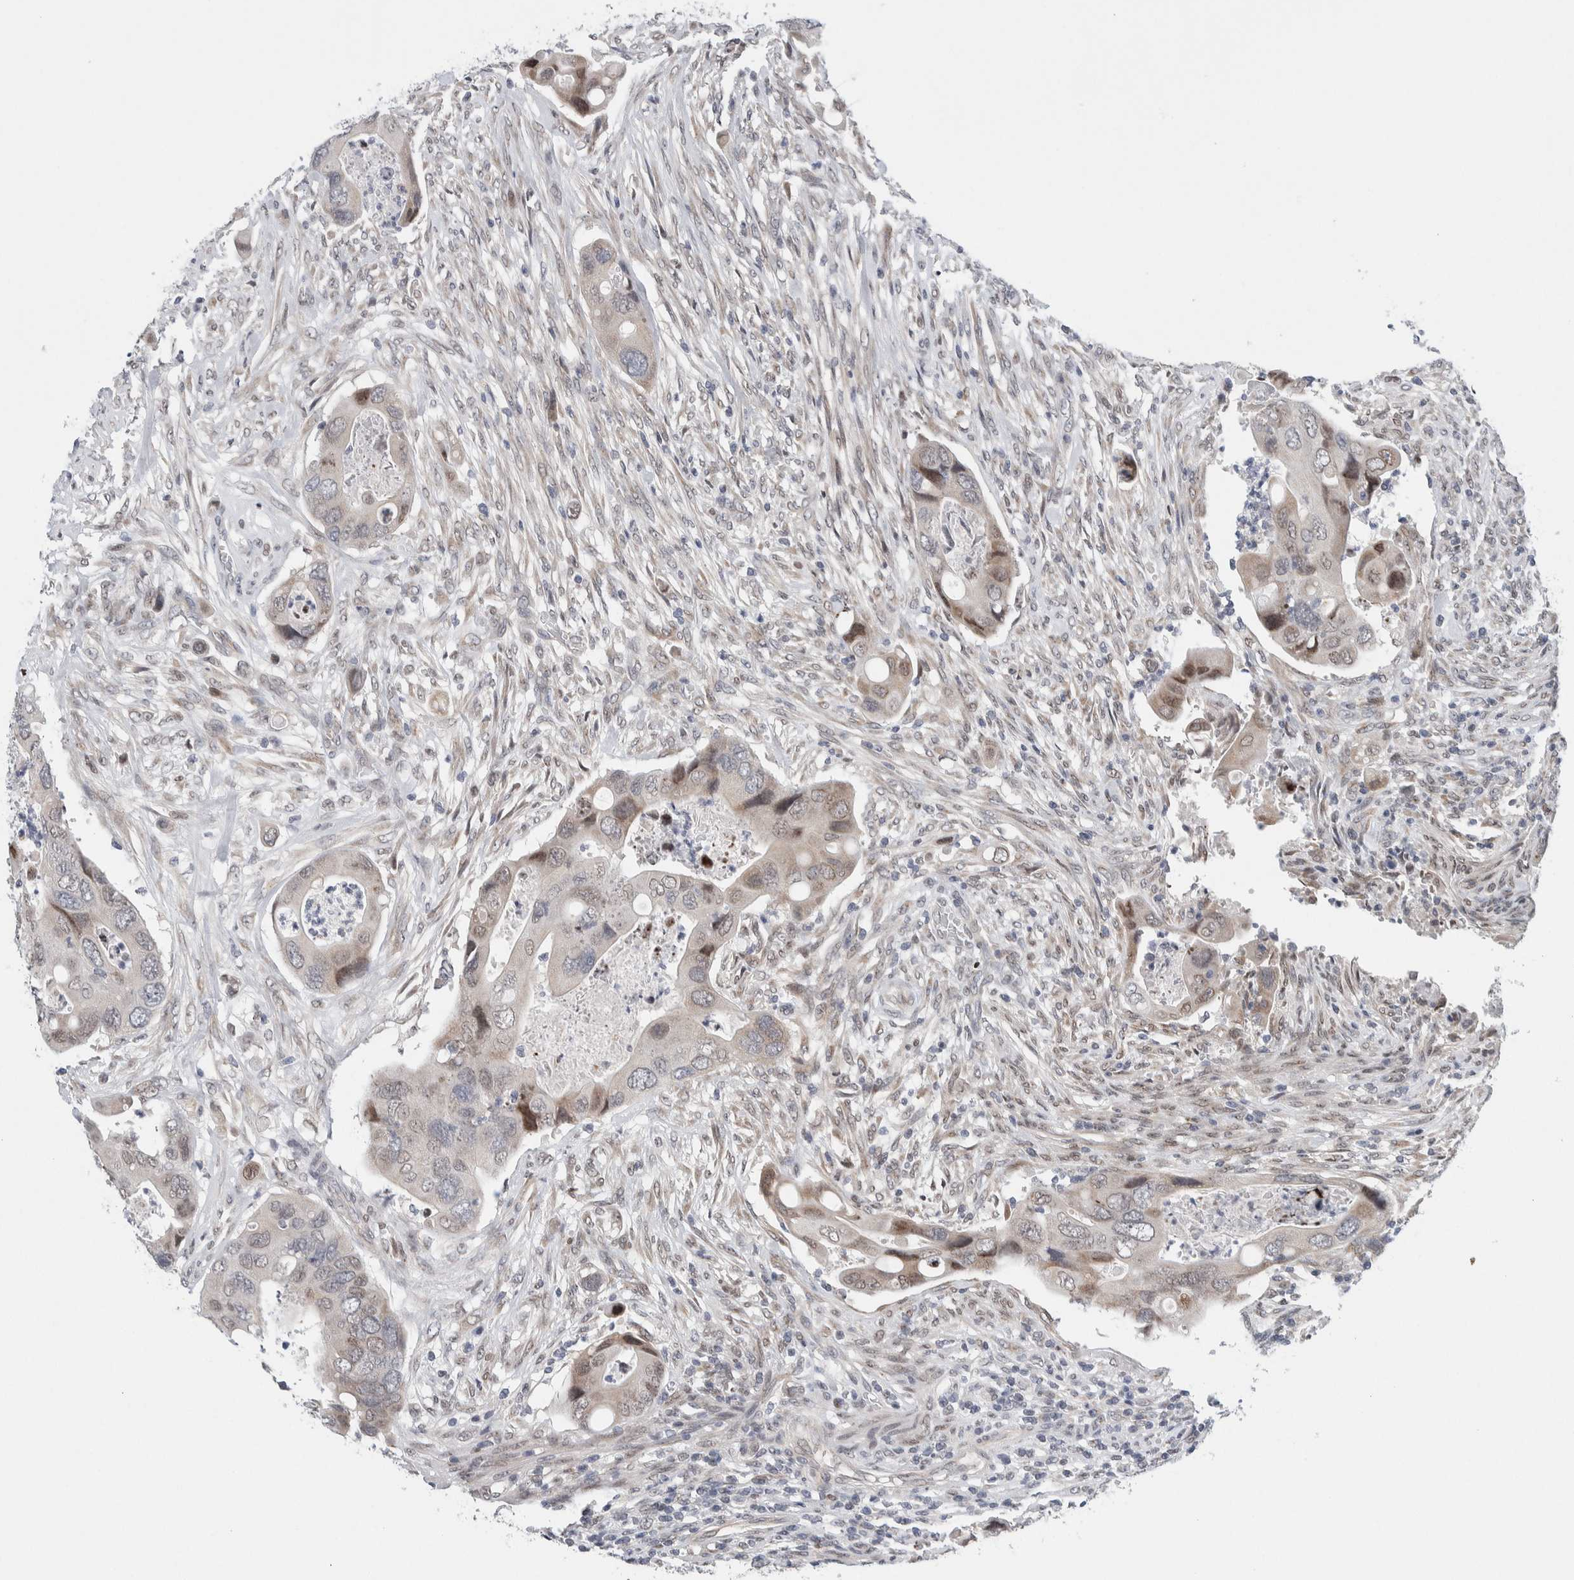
{"staining": {"intensity": "weak", "quantity": "<25%", "location": "cytoplasmic/membranous,nuclear"}, "tissue": "colorectal cancer", "cell_type": "Tumor cells", "image_type": "cancer", "snomed": [{"axis": "morphology", "description": "Adenocarcinoma, NOS"}, {"axis": "topography", "description": "Rectum"}], "caption": "Tumor cells are negative for brown protein staining in colorectal cancer.", "gene": "NEUROD1", "patient": {"sex": "female", "age": 57}}